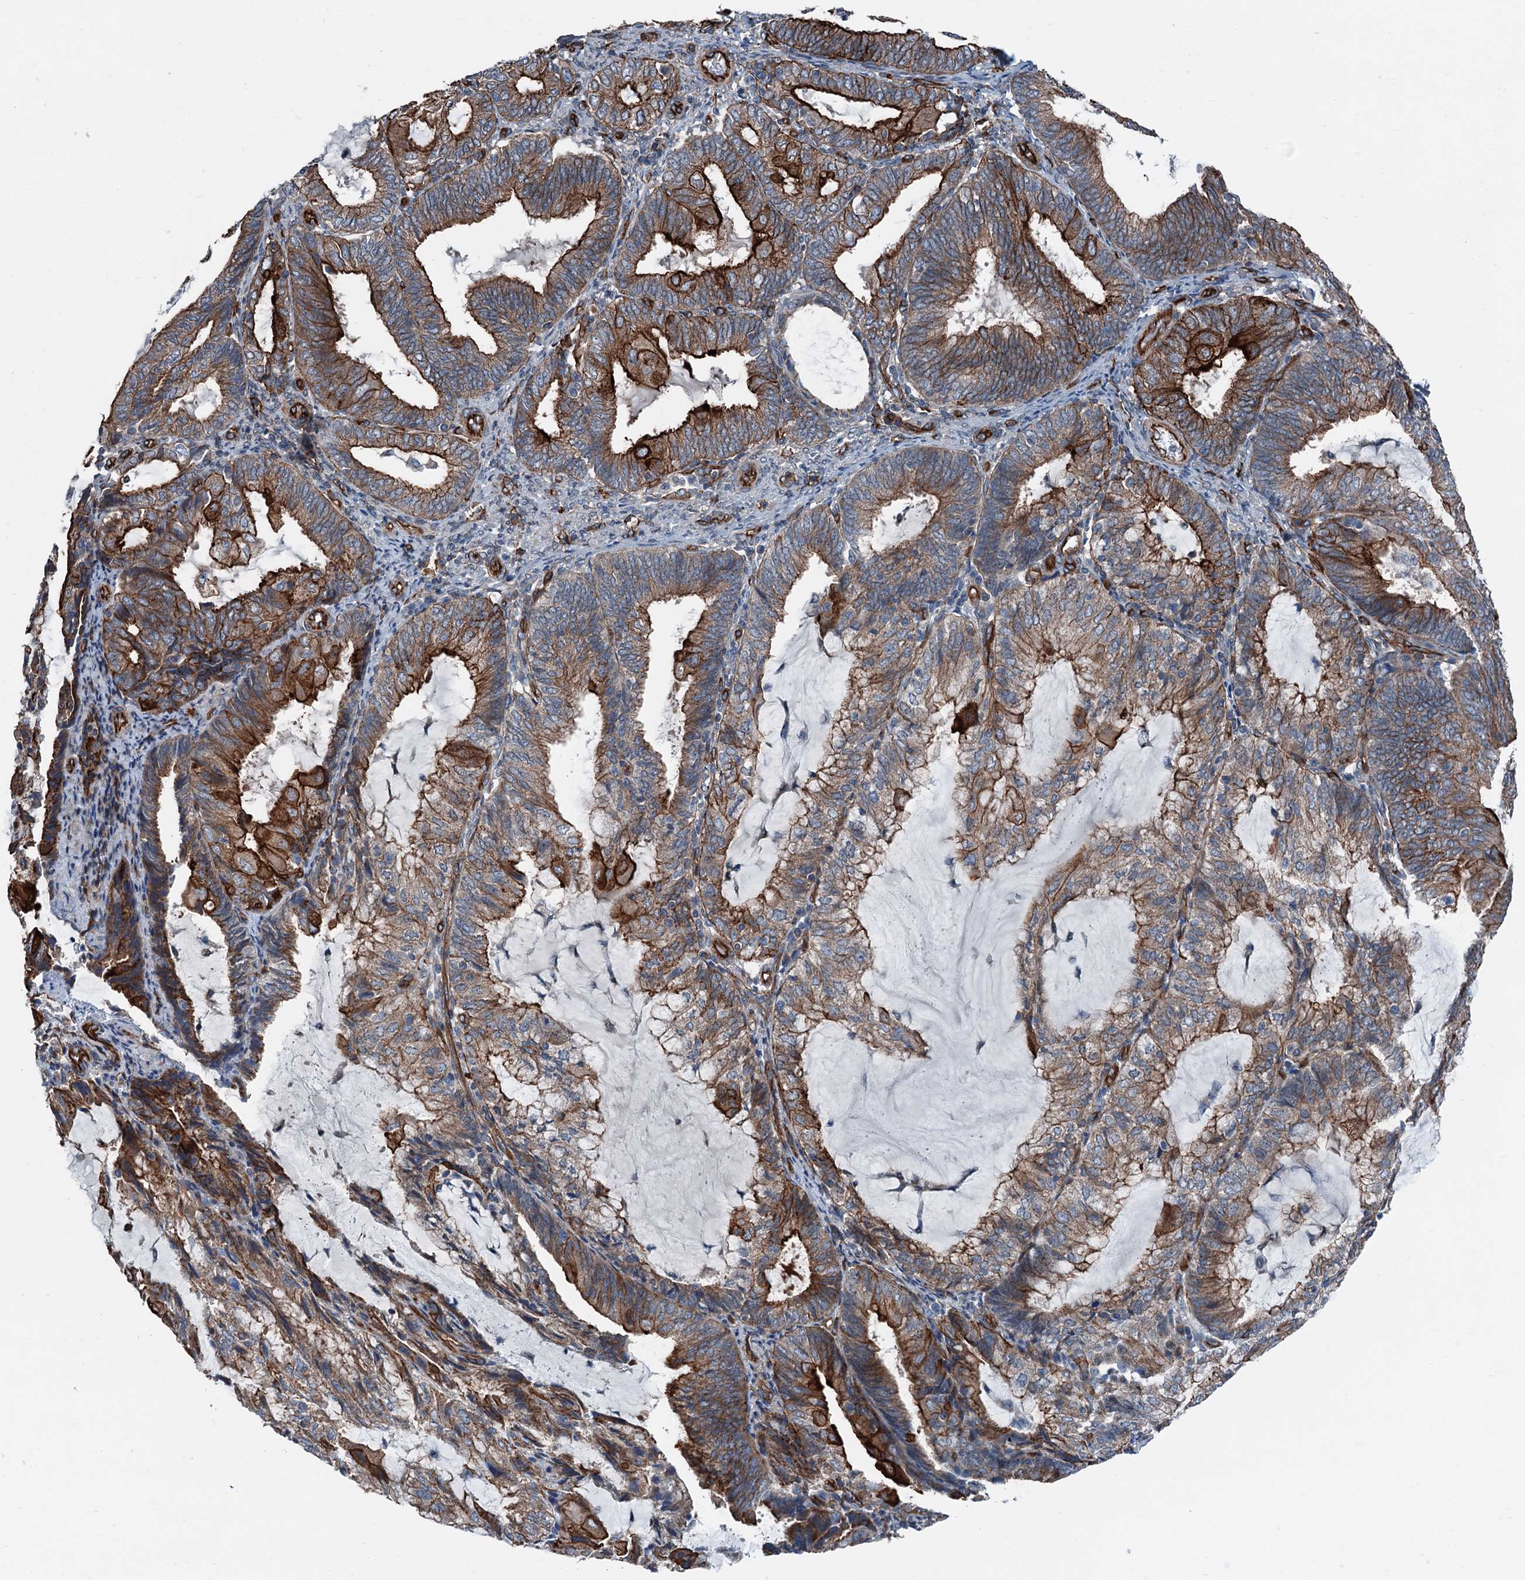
{"staining": {"intensity": "strong", "quantity": ">75%", "location": "cytoplasmic/membranous"}, "tissue": "endometrial cancer", "cell_type": "Tumor cells", "image_type": "cancer", "snomed": [{"axis": "morphology", "description": "Adenocarcinoma, NOS"}, {"axis": "topography", "description": "Endometrium"}], "caption": "A high-resolution image shows IHC staining of endometrial cancer (adenocarcinoma), which shows strong cytoplasmic/membranous expression in approximately >75% of tumor cells.", "gene": "NMRAL1", "patient": {"sex": "female", "age": 81}}